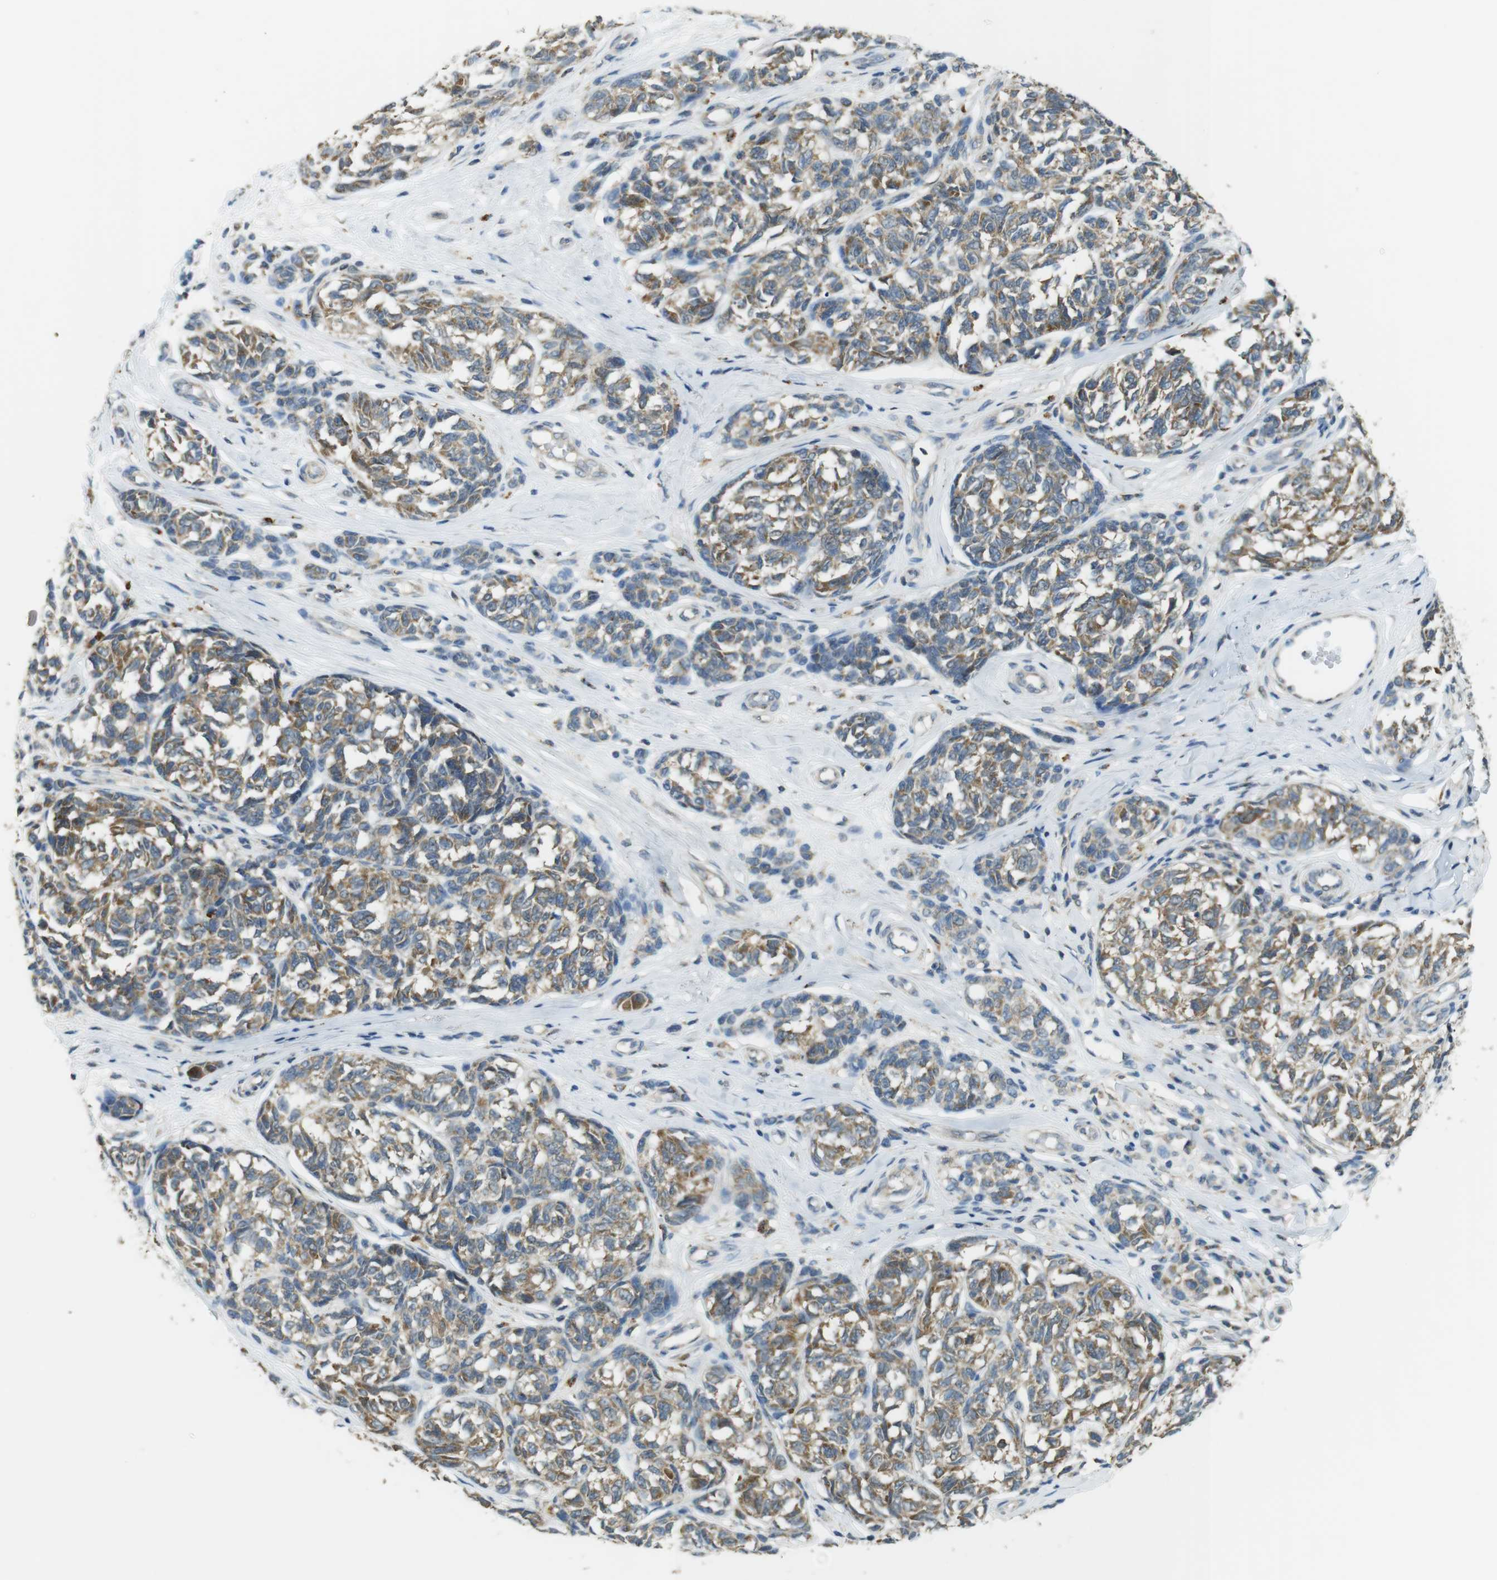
{"staining": {"intensity": "moderate", "quantity": ">75%", "location": "cytoplasmic/membranous"}, "tissue": "melanoma", "cell_type": "Tumor cells", "image_type": "cancer", "snomed": [{"axis": "morphology", "description": "Malignant melanoma, NOS"}, {"axis": "topography", "description": "Skin"}], "caption": "Human melanoma stained with a protein marker exhibits moderate staining in tumor cells.", "gene": "BRI3BP", "patient": {"sex": "female", "age": 64}}